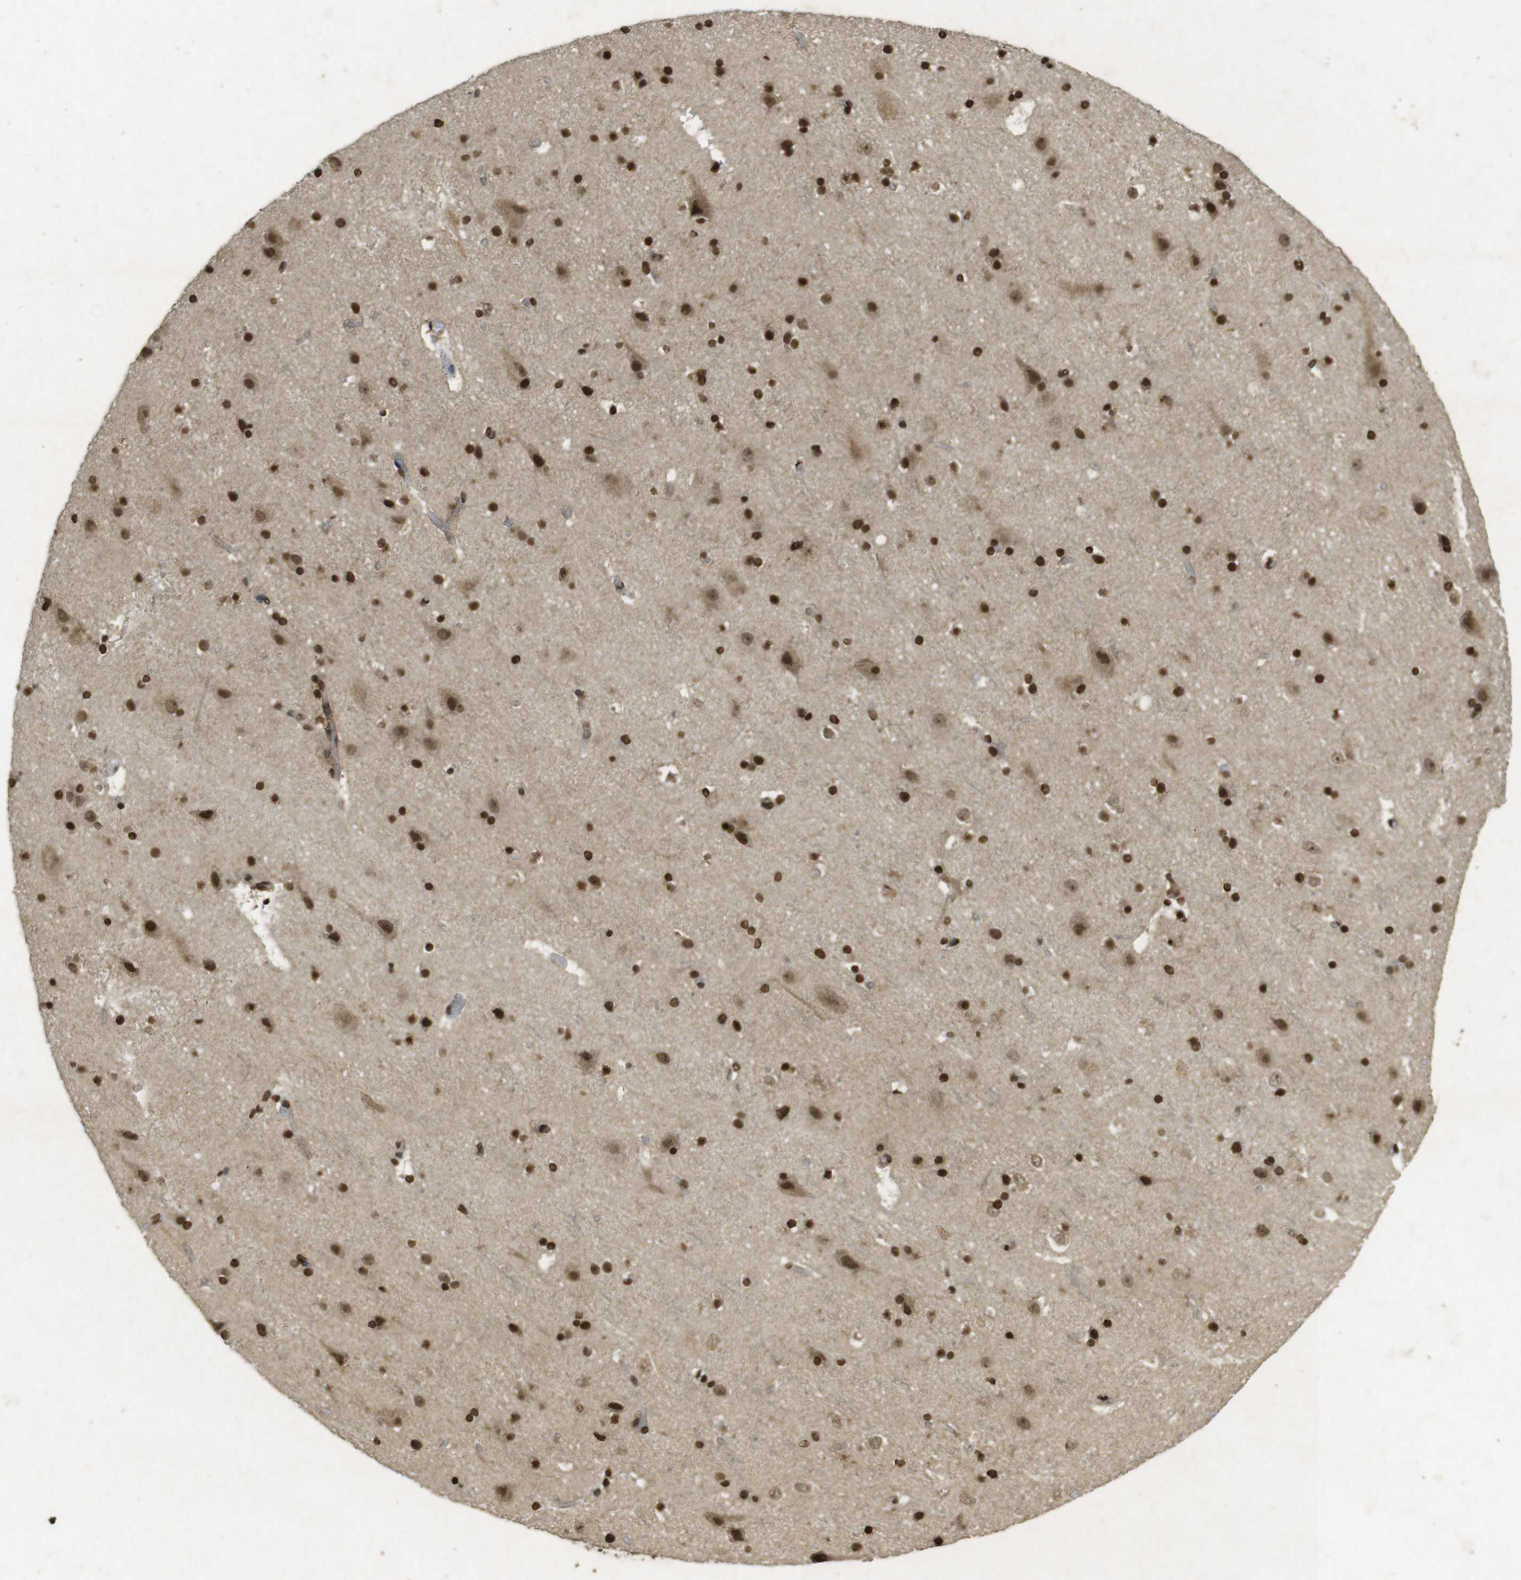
{"staining": {"intensity": "weak", "quantity": ">75%", "location": "cytoplasmic/membranous,nuclear"}, "tissue": "cerebral cortex", "cell_type": "Endothelial cells", "image_type": "normal", "snomed": [{"axis": "morphology", "description": "Normal tissue, NOS"}, {"axis": "topography", "description": "Cerebral cortex"}], "caption": "An immunohistochemistry micrograph of normal tissue is shown. Protein staining in brown highlights weak cytoplasmic/membranous,nuclear positivity in cerebral cortex within endothelial cells.", "gene": "ORC4", "patient": {"sex": "male", "age": 45}}